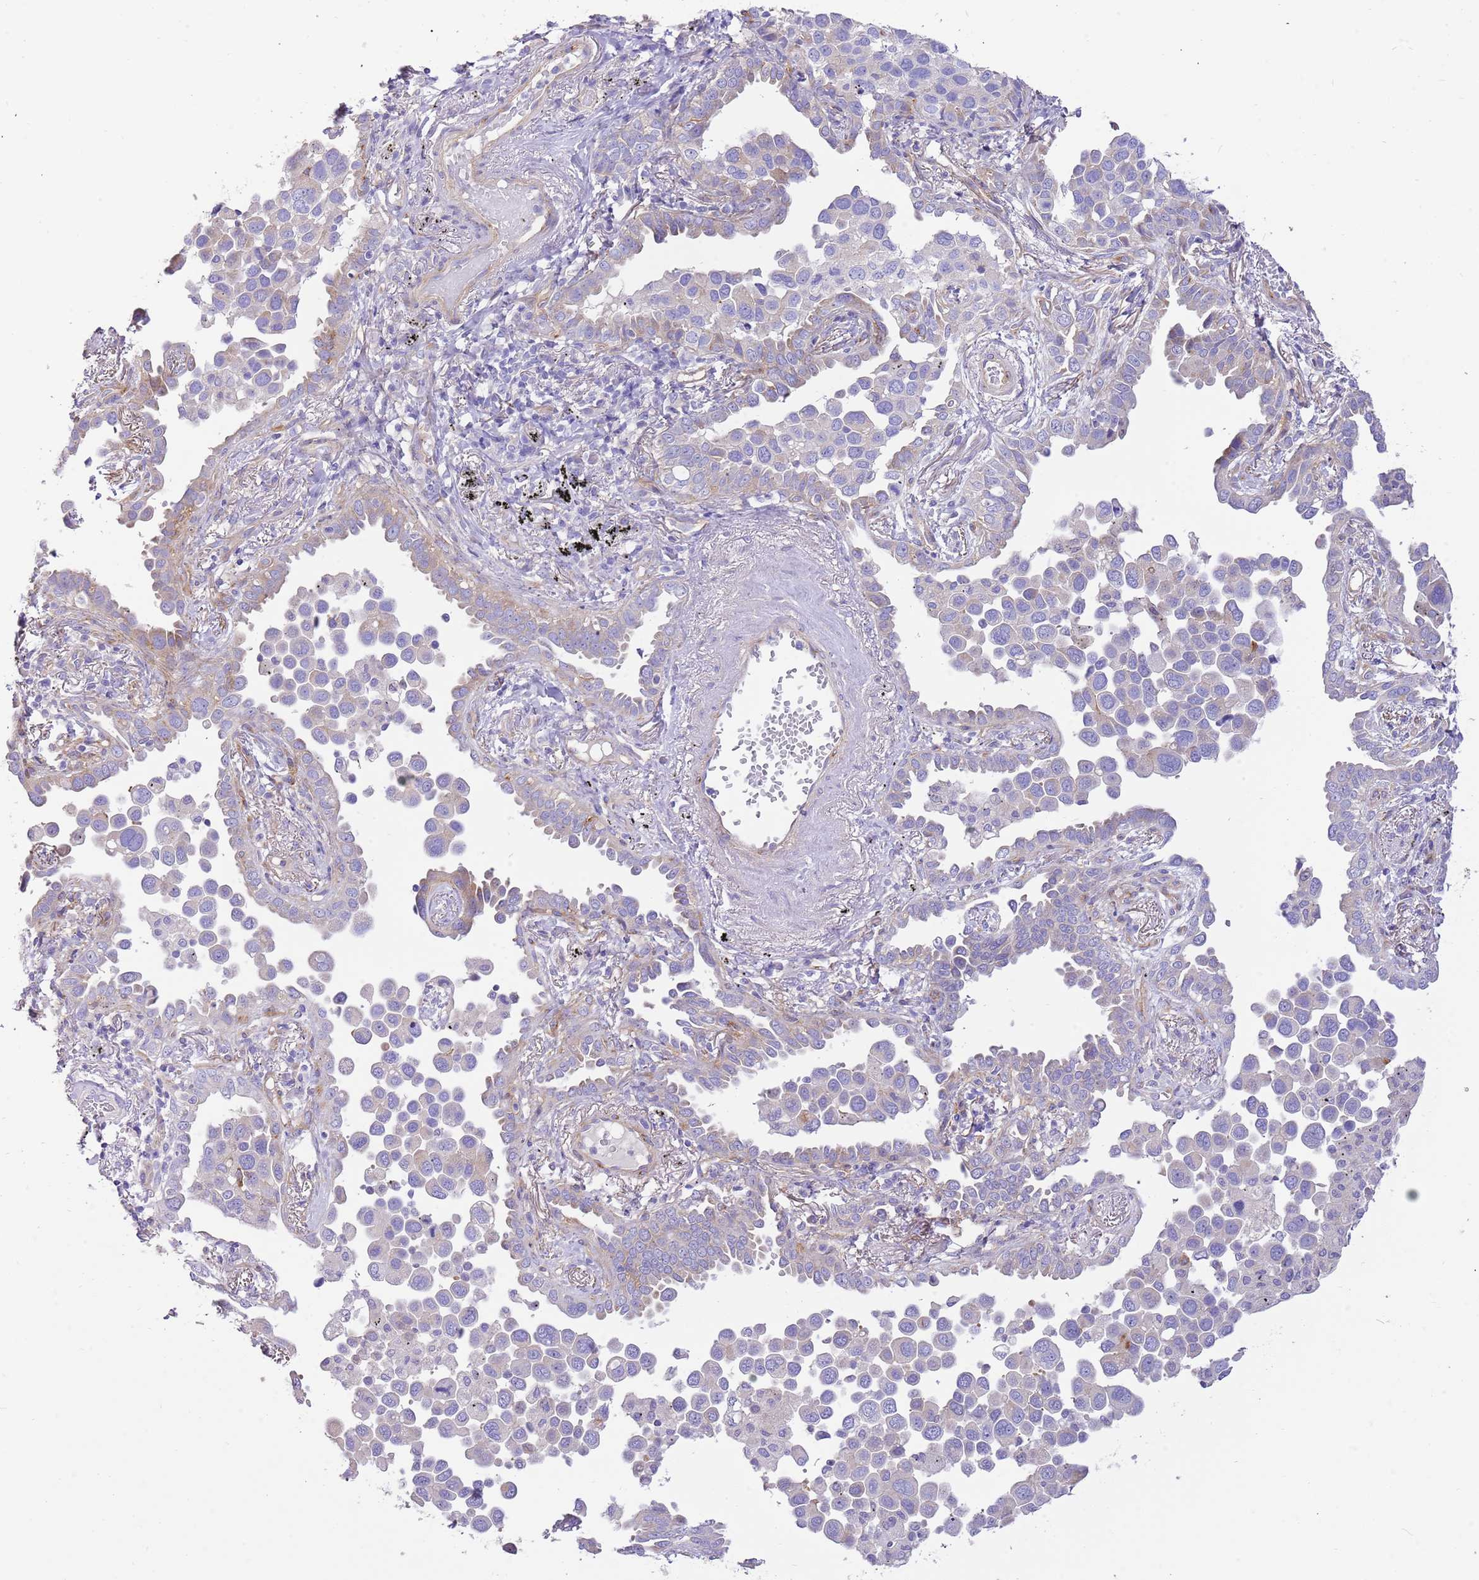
{"staining": {"intensity": "negative", "quantity": "none", "location": "none"}, "tissue": "lung cancer", "cell_type": "Tumor cells", "image_type": "cancer", "snomed": [{"axis": "morphology", "description": "Adenocarcinoma, NOS"}, {"axis": "topography", "description": "Lung"}], "caption": "High power microscopy histopathology image of an immunohistochemistry histopathology image of lung adenocarcinoma, revealing no significant staining in tumor cells.", "gene": "SERINC3", "patient": {"sex": "male", "age": 67}}